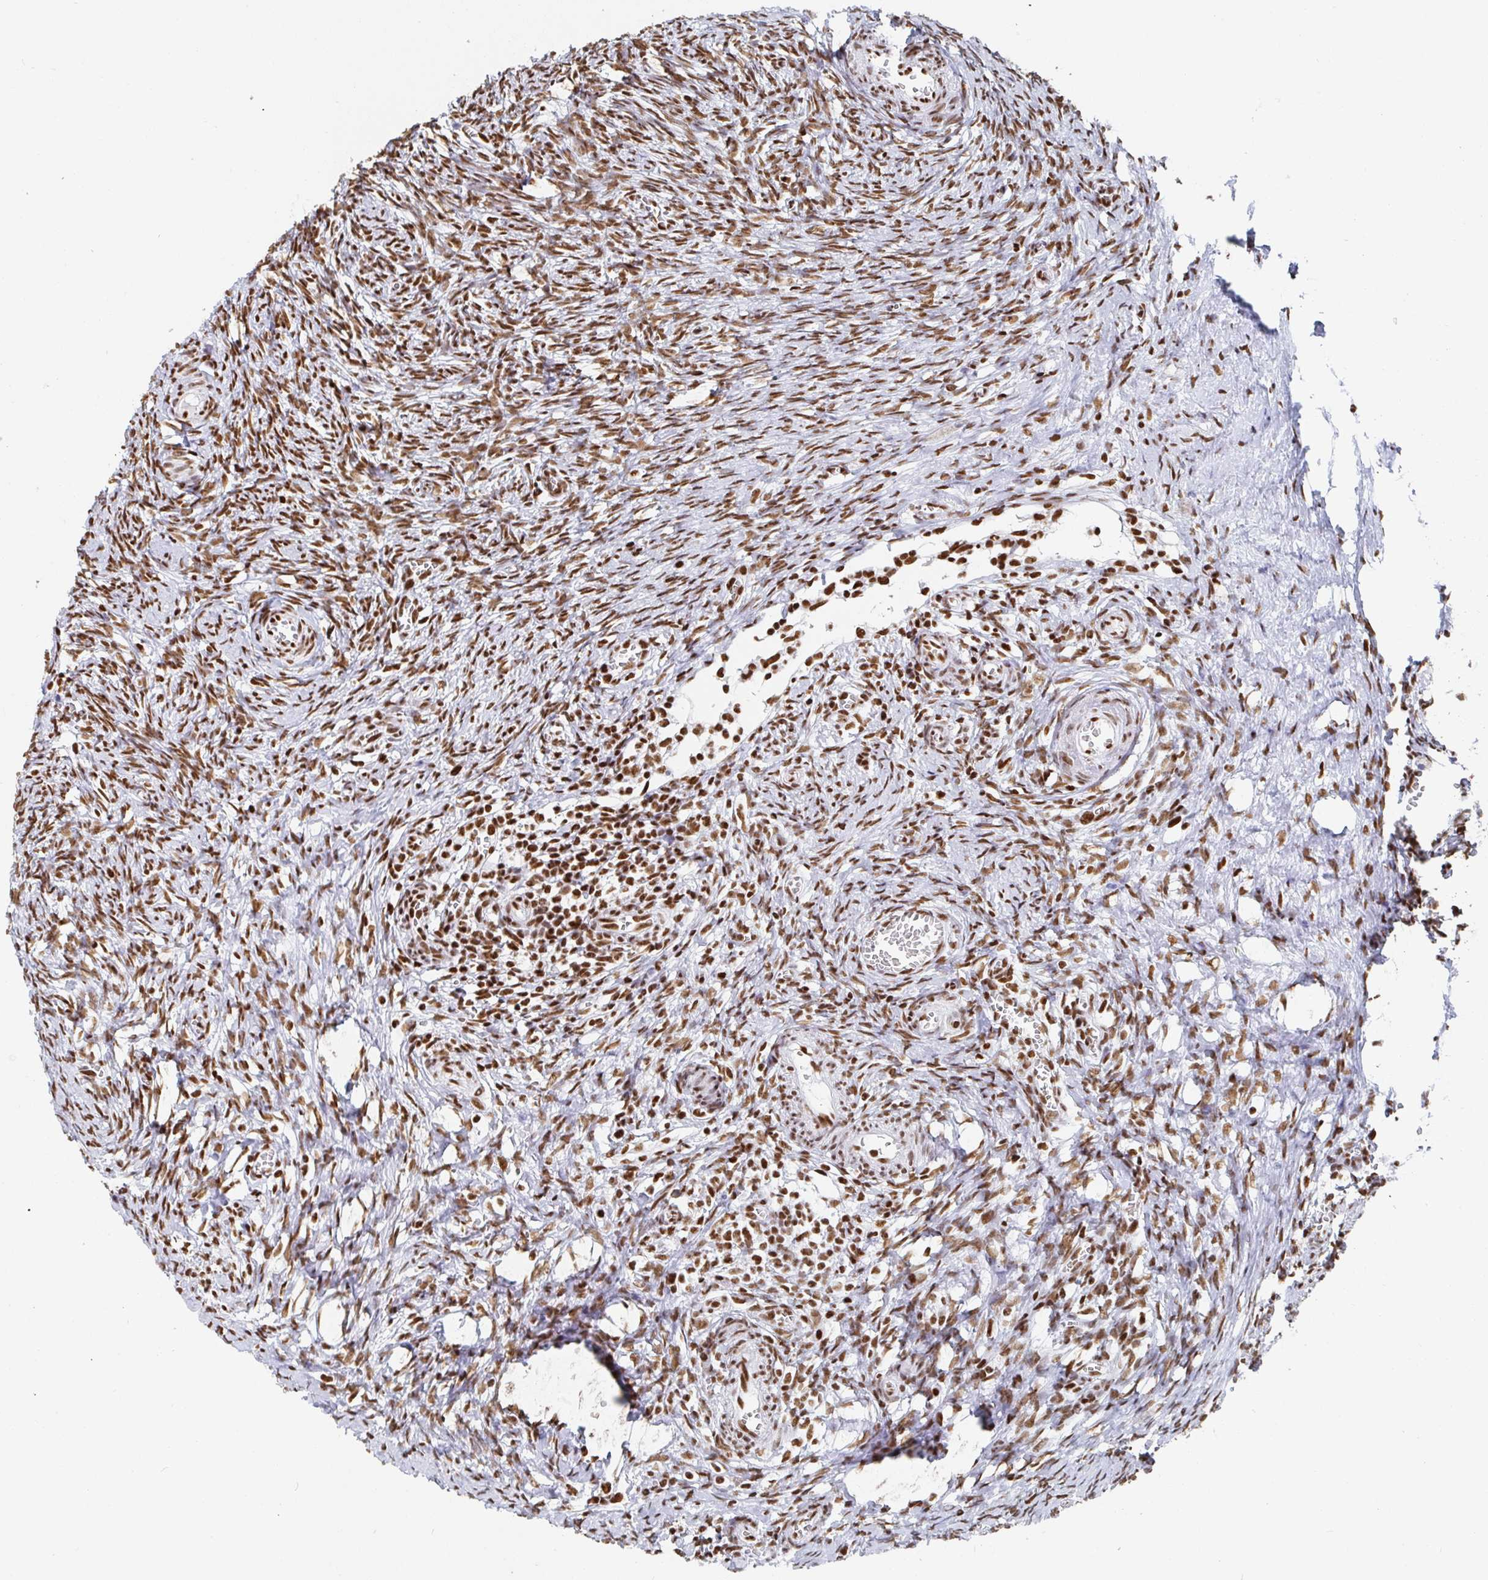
{"staining": {"intensity": "moderate", "quantity": ">75%", "location": "nuclear"}, "tissue": "ovary", "cell_type": "Follicle cells", "image_type": "normal", "snomed": [{"axis": "morphology", "description": "Normal tissue, NOS"}, {"axis": "topography", "description": "Ovary"}], "caption": "Ovary stained with DAB IHC demonstrates medium levels of moderate nuclear expression in about >75% of follicle cells.", "gene": "EWSR1", "patient": {"sex": "female", "age": 41}}